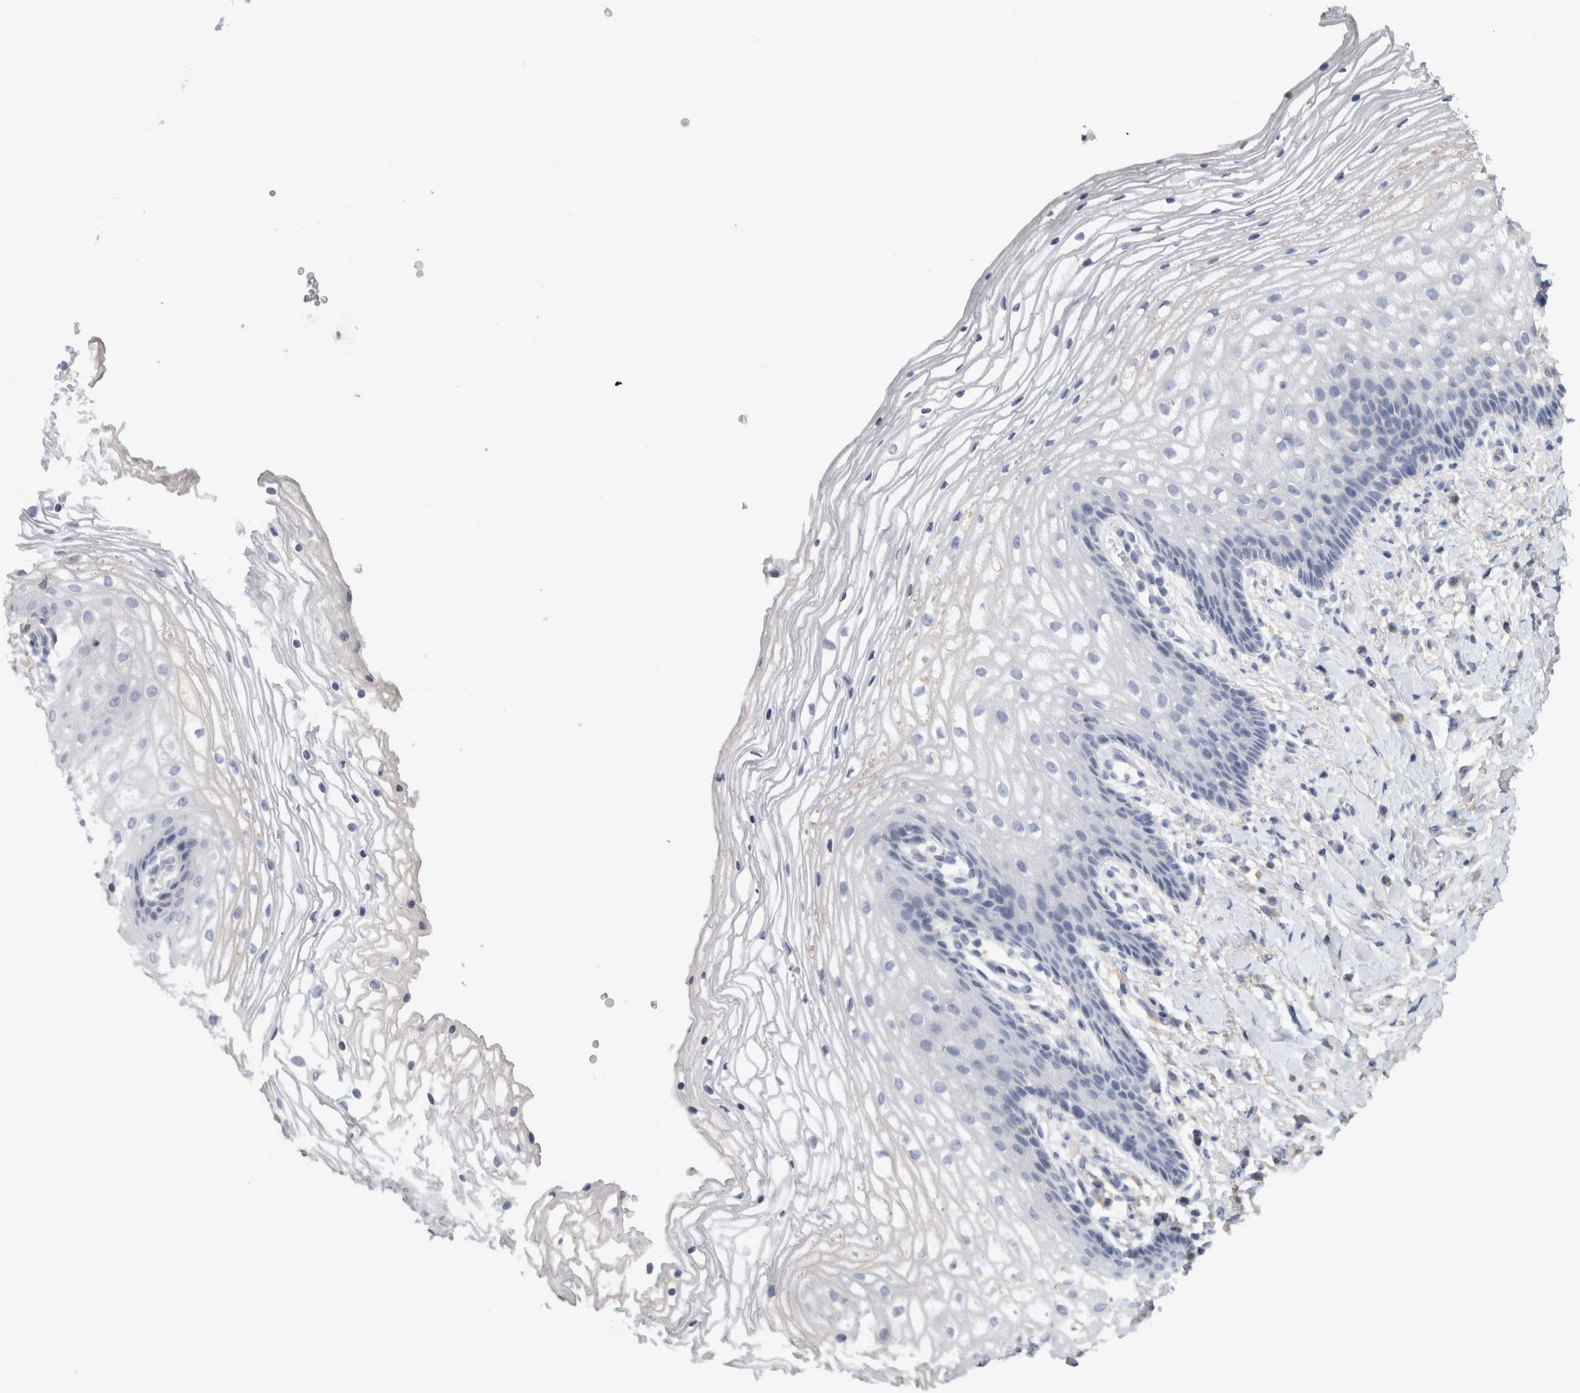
{"staining": {"intensity": "negative", "quantity": "none", "location": "none"}, "tissue": "vagina", "cell_type": "Squamous epithelial cells", "image_type": "normal", "snomed": [{"axis": "morphology", "description": "Normal tissue, NOS"}, {"axis": "topography", "description": "Vagina"}], "caption": "High magnification brightfield microscopy of benign vagina stained with DAB (brown) and counterstained with hematoxylin (blue): squamous epithelial cells show no significant expression. Brightfield microscopy of IHC stained with DAB (brown) and hematoxylin (blue), captured at high magnification.", "gene": "PAX5", "patient": {"sex": "female", "age": 60}}